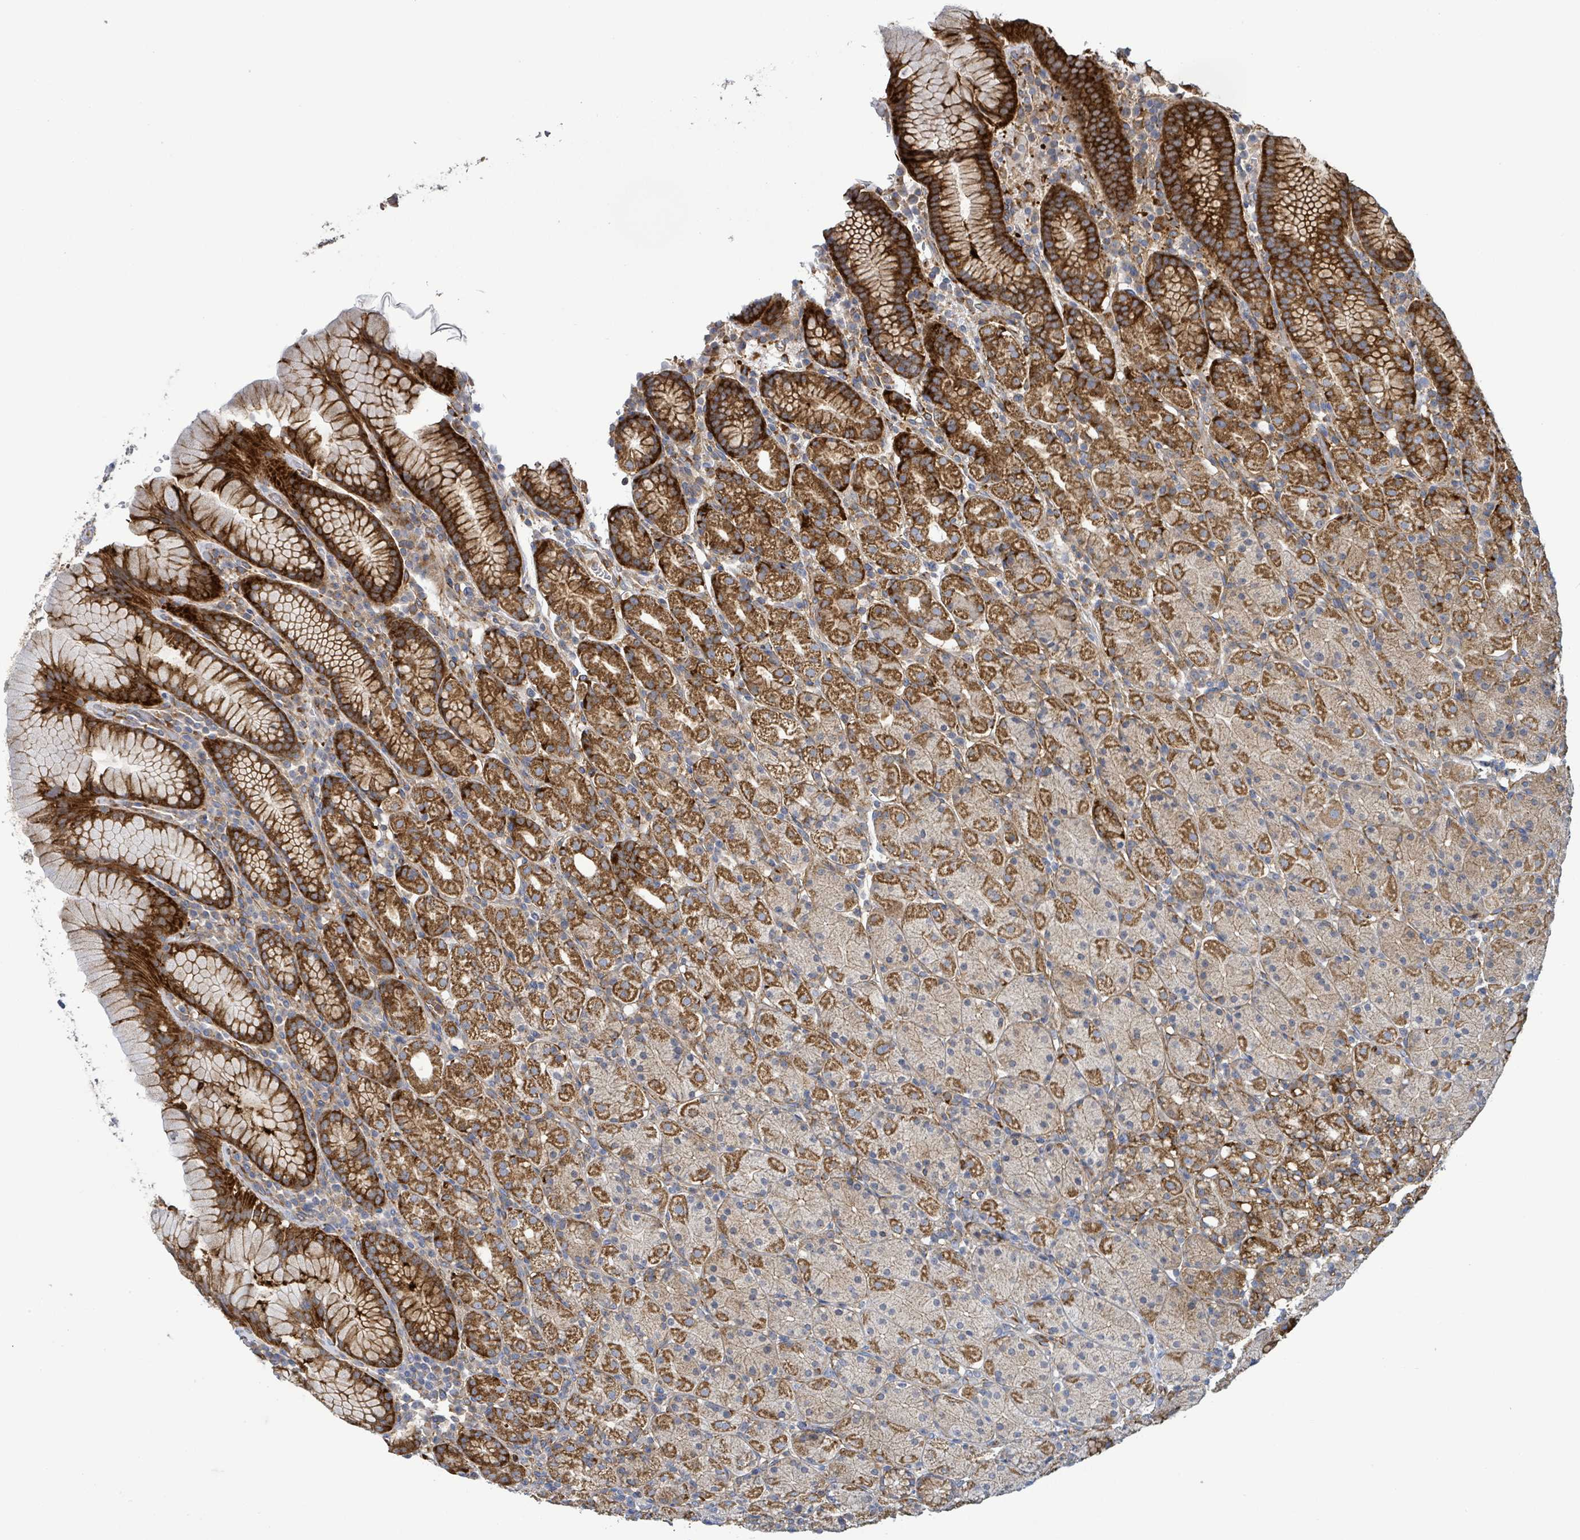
{"staining": {"intensity": "strong", "quantity": ">75%", "location": "cytoplasmic/membranous"}, "tissue": "stomach", "cell_type": "Glandular cells", "image_type": "normal", "snomed": [{"axis": "morphology", "description": "Normal tissue, NOS"}, {"axis": "topography", "description": "Stomach, upper"}, {"axis": "topography", "description": "Stomach"}], "caption": "Immunohistochemical staining of benign stomach exhibits >75% levels of strong cytoplasmic/membranous protein expression in about >75% of glandular cells.", "gene": "EGFL7", "patient": {"sex": "male", "age": 62}}